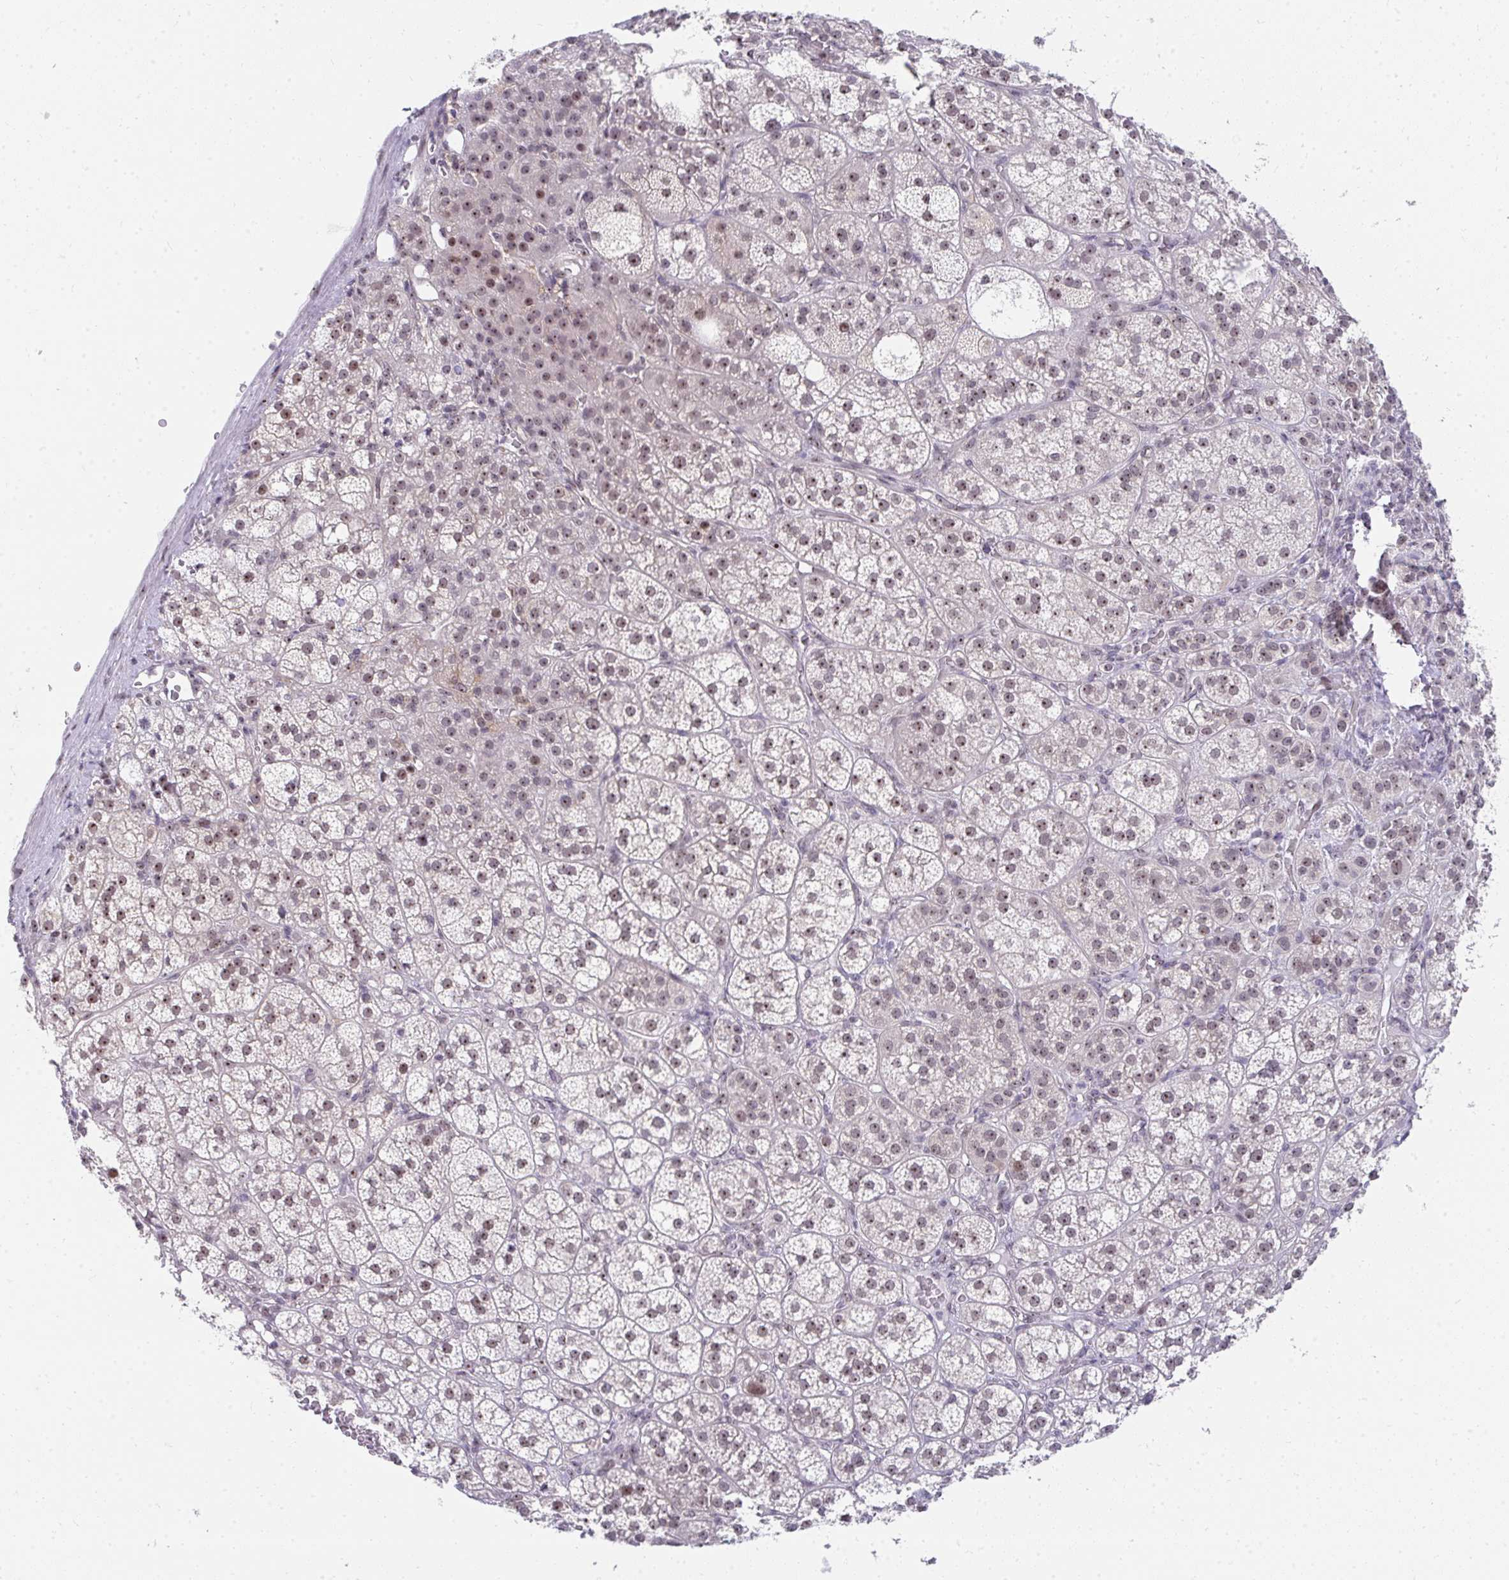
{"staining": {"intensity": "moderate", "quantity": "25%-75%", "location": "nuclear"}, "tissue": "adrenal gland", "cell_type": "Glandular cells", "image_type": "normal", "snomed": [{"axis": "morphology", "description": "Normal tissue, NOS"}, {"axis": "topography", "description": "Adrenal gland"}], "caption": "Immunohistochemical staining of unremarkable human adrenal gland displays medium levels of moderate nuclear expression in about 25%-75% of glandular cells.", "gene": "HIRA", "patient": {"sex": "female", "age": 60}}